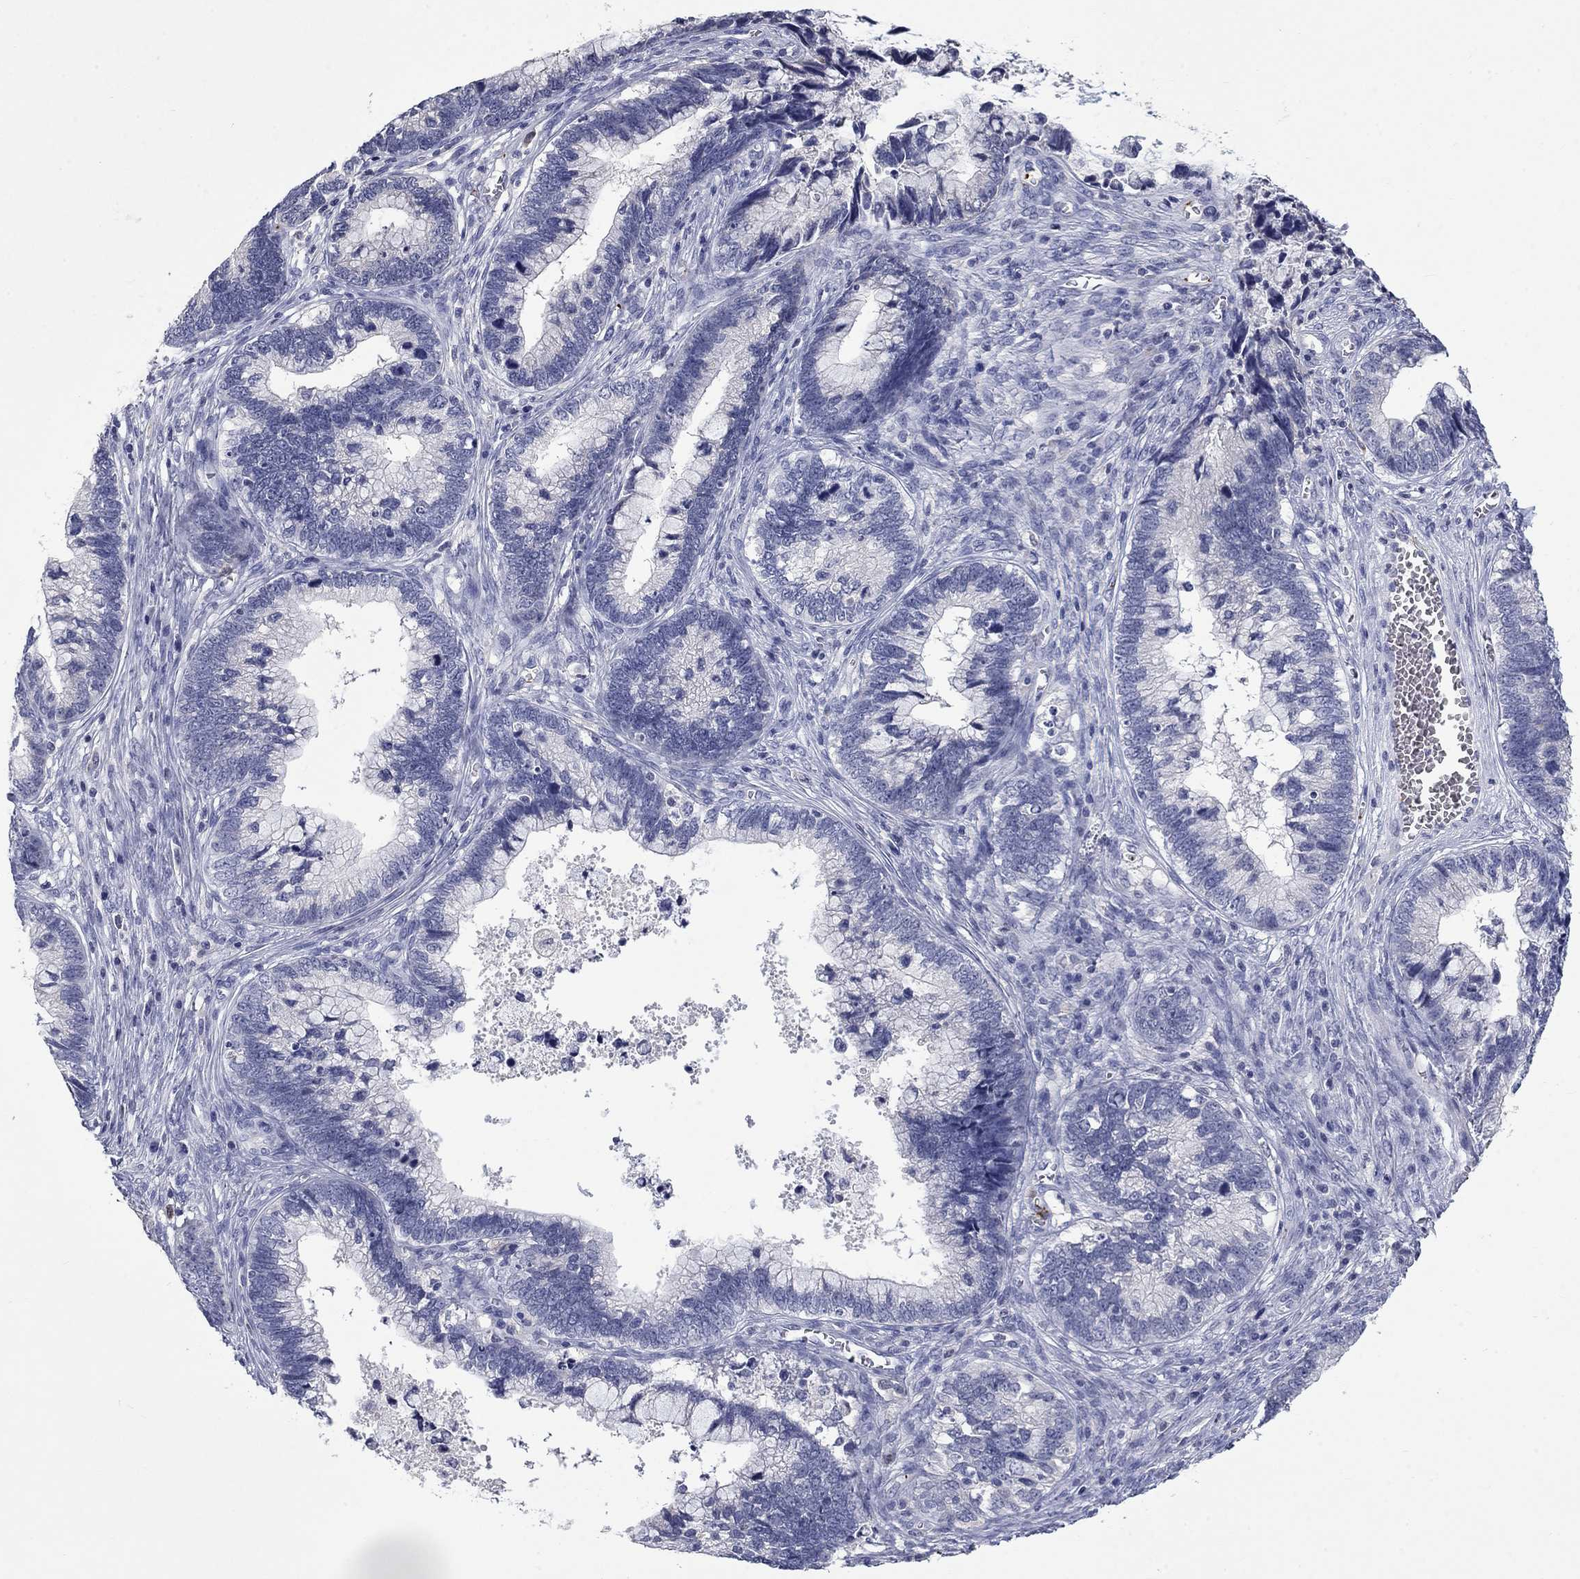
{"staining": {"intensity": "negative", "quantity": "none", "location": "none"}, "tissue": "cervical cancer", "cell_type": "Tumor cells", "image_type": "cancer", "snomed": [{"axis": "morphology", "description": "Adenocarcinoma, NOS"}, {"axis": "topography", "description": "Cervix"}], "caption": "This is an immunohistochemistry (IHC) image of human cervical adenocarcinoma. There is no positivity in tumor cells.", "gene": "PLEK", "patient": {"sex": "female", "age": 44}}